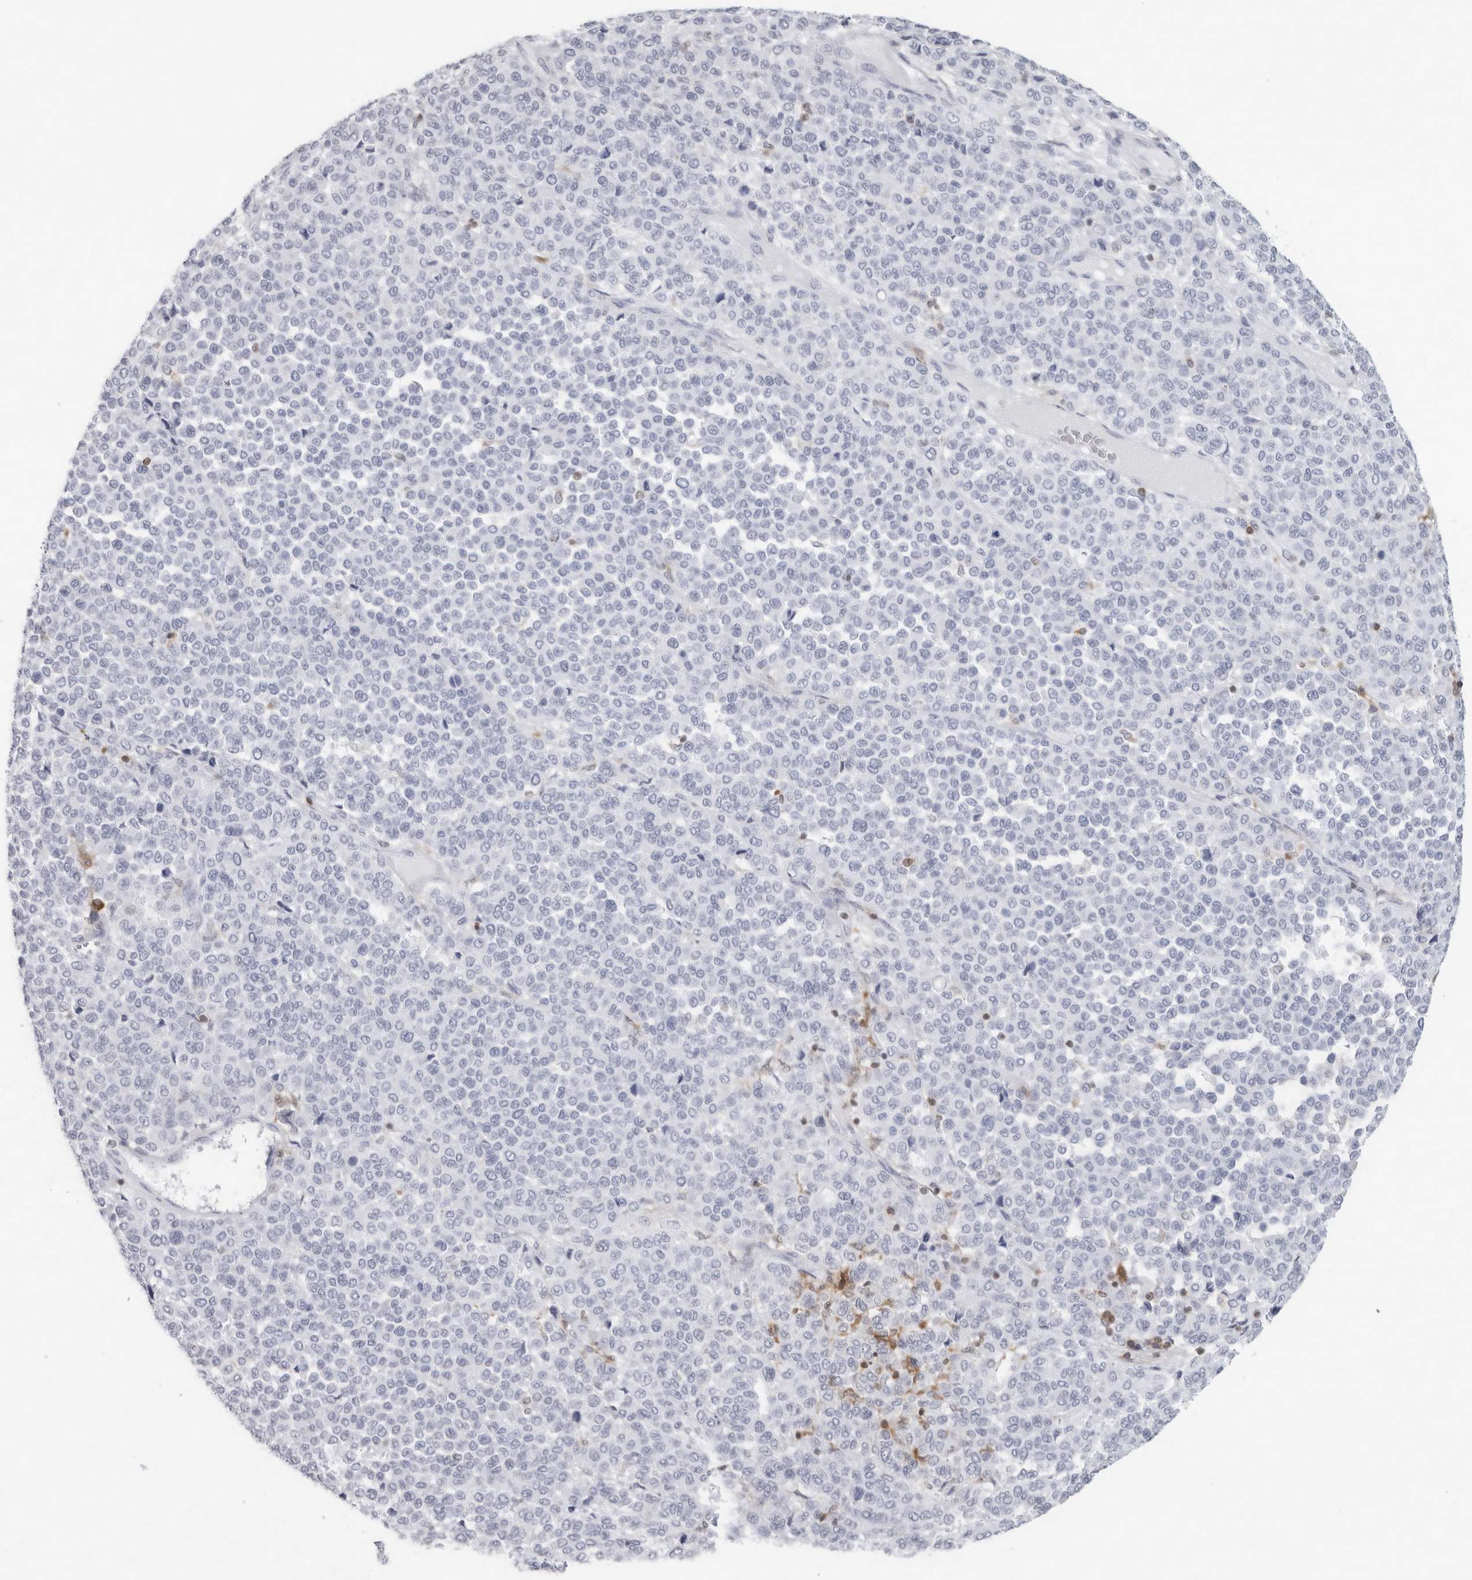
{"staining": {"intensity": "negative", "quantity": "none", "location": "none"}, "tissue": "melanoma", "cell_type": "Tumor cells", "image_type": "cancer", "snomed": [{"axis": "morphology", "description": "Malignant melanoma, Metastatic site"}, {"axis": "topography", "description": "Pancreas"}], "caption": "Photomicrograph shows no significant protein staining in tumor cells of melanoma. Nuclei are stained in blue.", "gene": "FMNL1", "patient": {"sex": "female", "age": 30}}